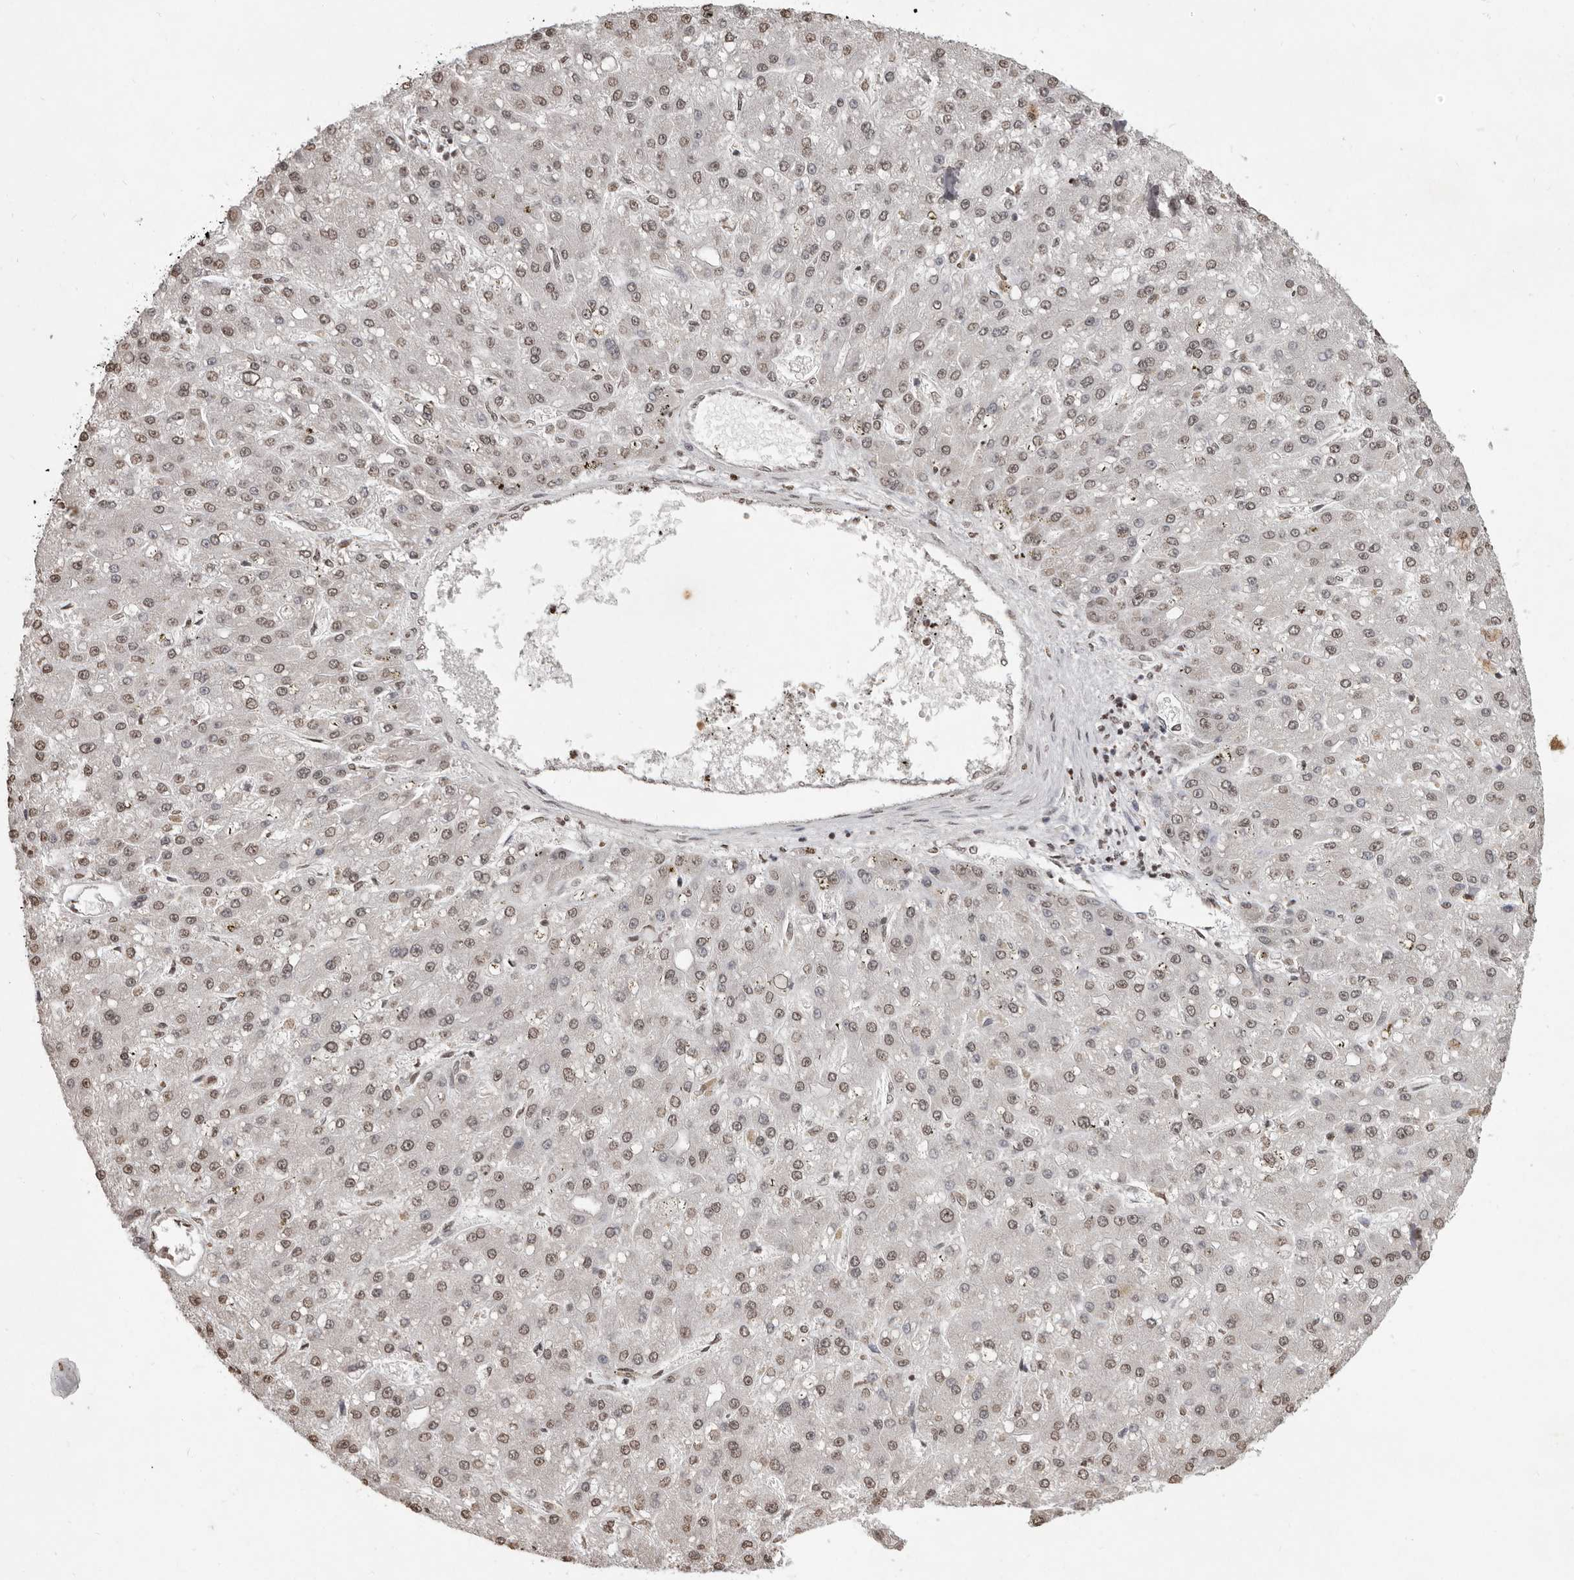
{"staining": {"intensity": "weak", "quantity": "25%-75%", "location": "nuclear"}, "tissue": "liver cancer", "cell_type": "Tumor cells", "image_type": "cancer", "snomed": [{"axis": "morphology", "description": "Carcinoma, Hepatocellular, NOS"}, {"axis": "topography", "description": "Liver"}], "caption": "Liver hepatocellular carcinoma tissue displays weak nuclear expression in about 25%-75% of tumor cells, visualized by immunohistochemistry.", "gene": "WDR45", "patient": {"sex": "male", "age": 67}}